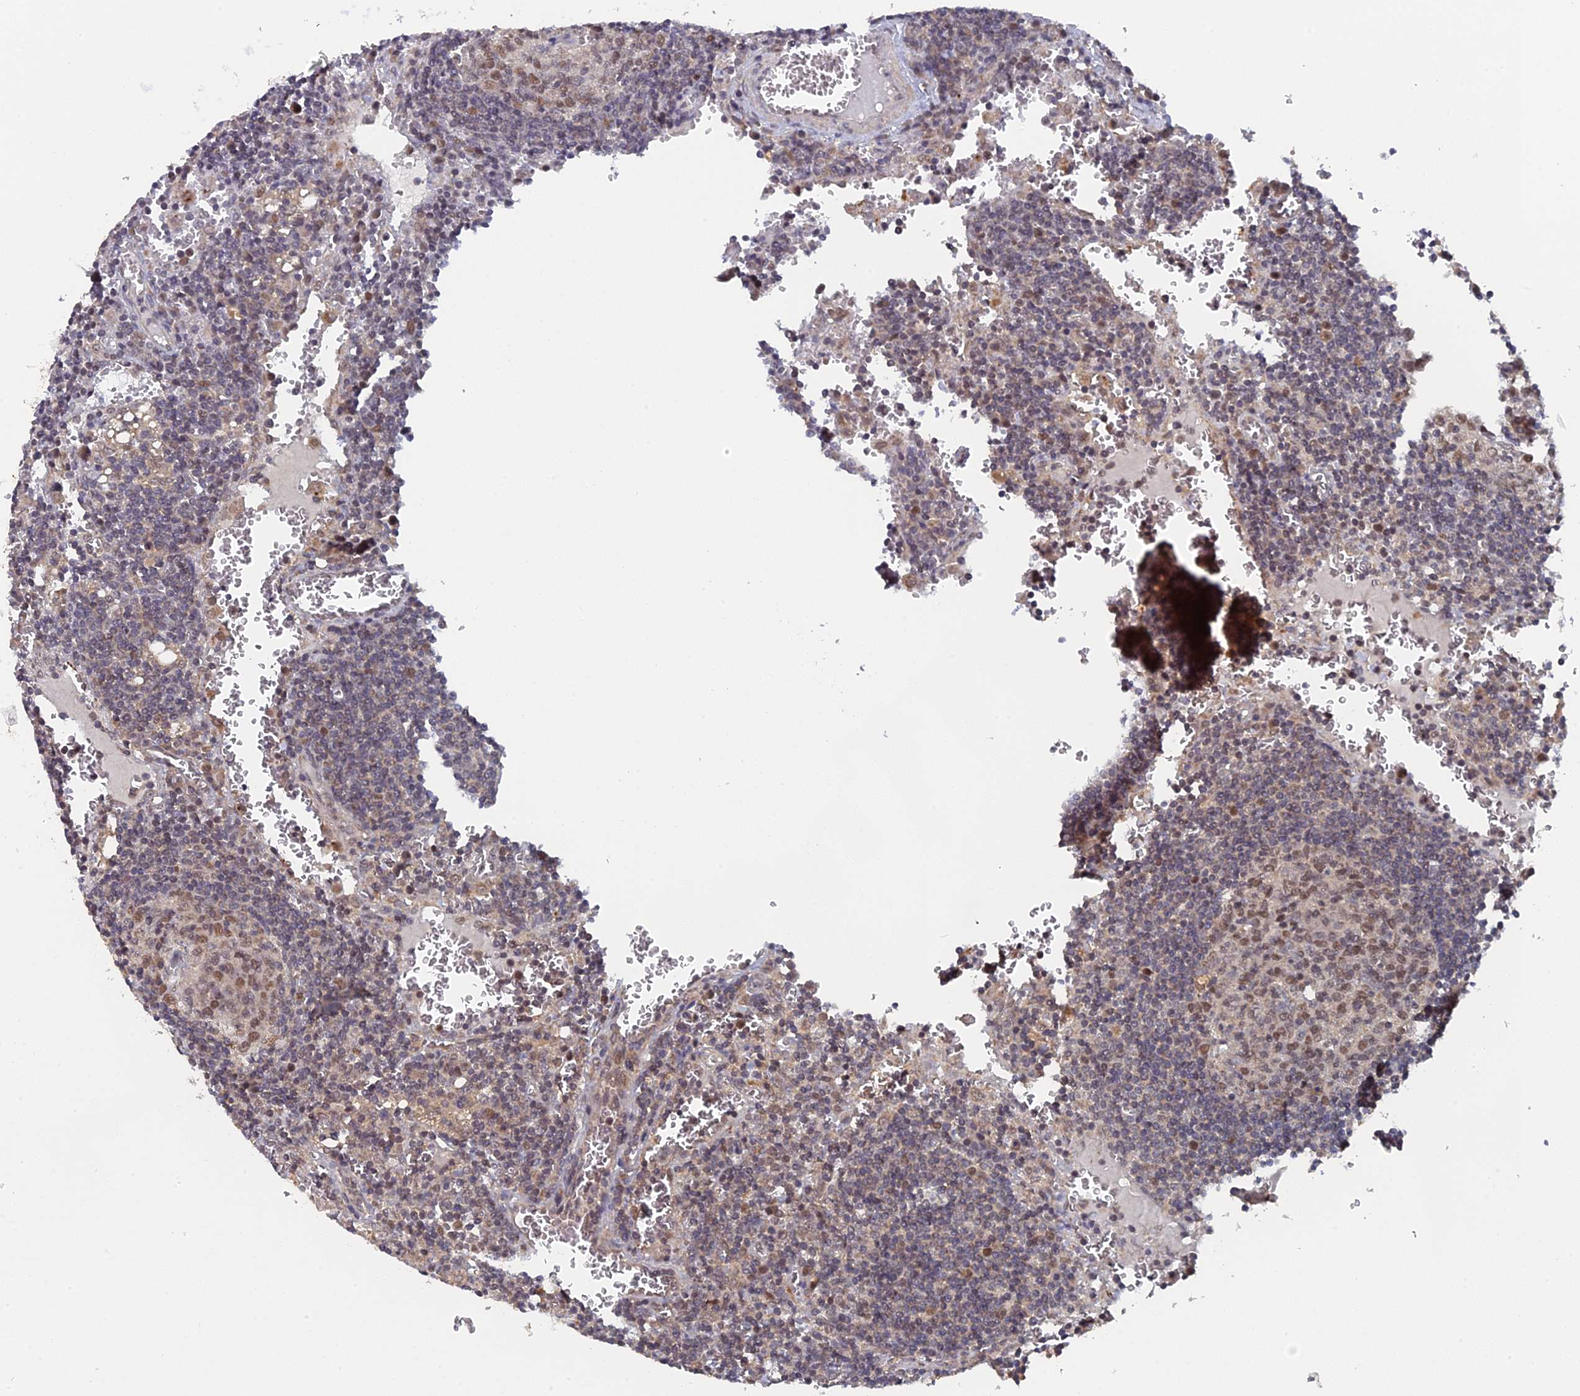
{"staining": {"intensity": "moderate", "quantity": ">75%", "location": "nuclear"}, "tissue": "lymph node", "cell_type": "Germinal center cells", "image_type": "normal", "snomed": [{"axis": "morphology", "description": "Normal tissue, NOS"}, {"axis": "topography", "description": "Lymph node"}], "caption": "Protein staining of benign lymph node exhibits moderate nuclear positivity in about >75% of germinal center cells.", "gene": "MIGA2", "patient": {"sex": "female", "age": 73}}